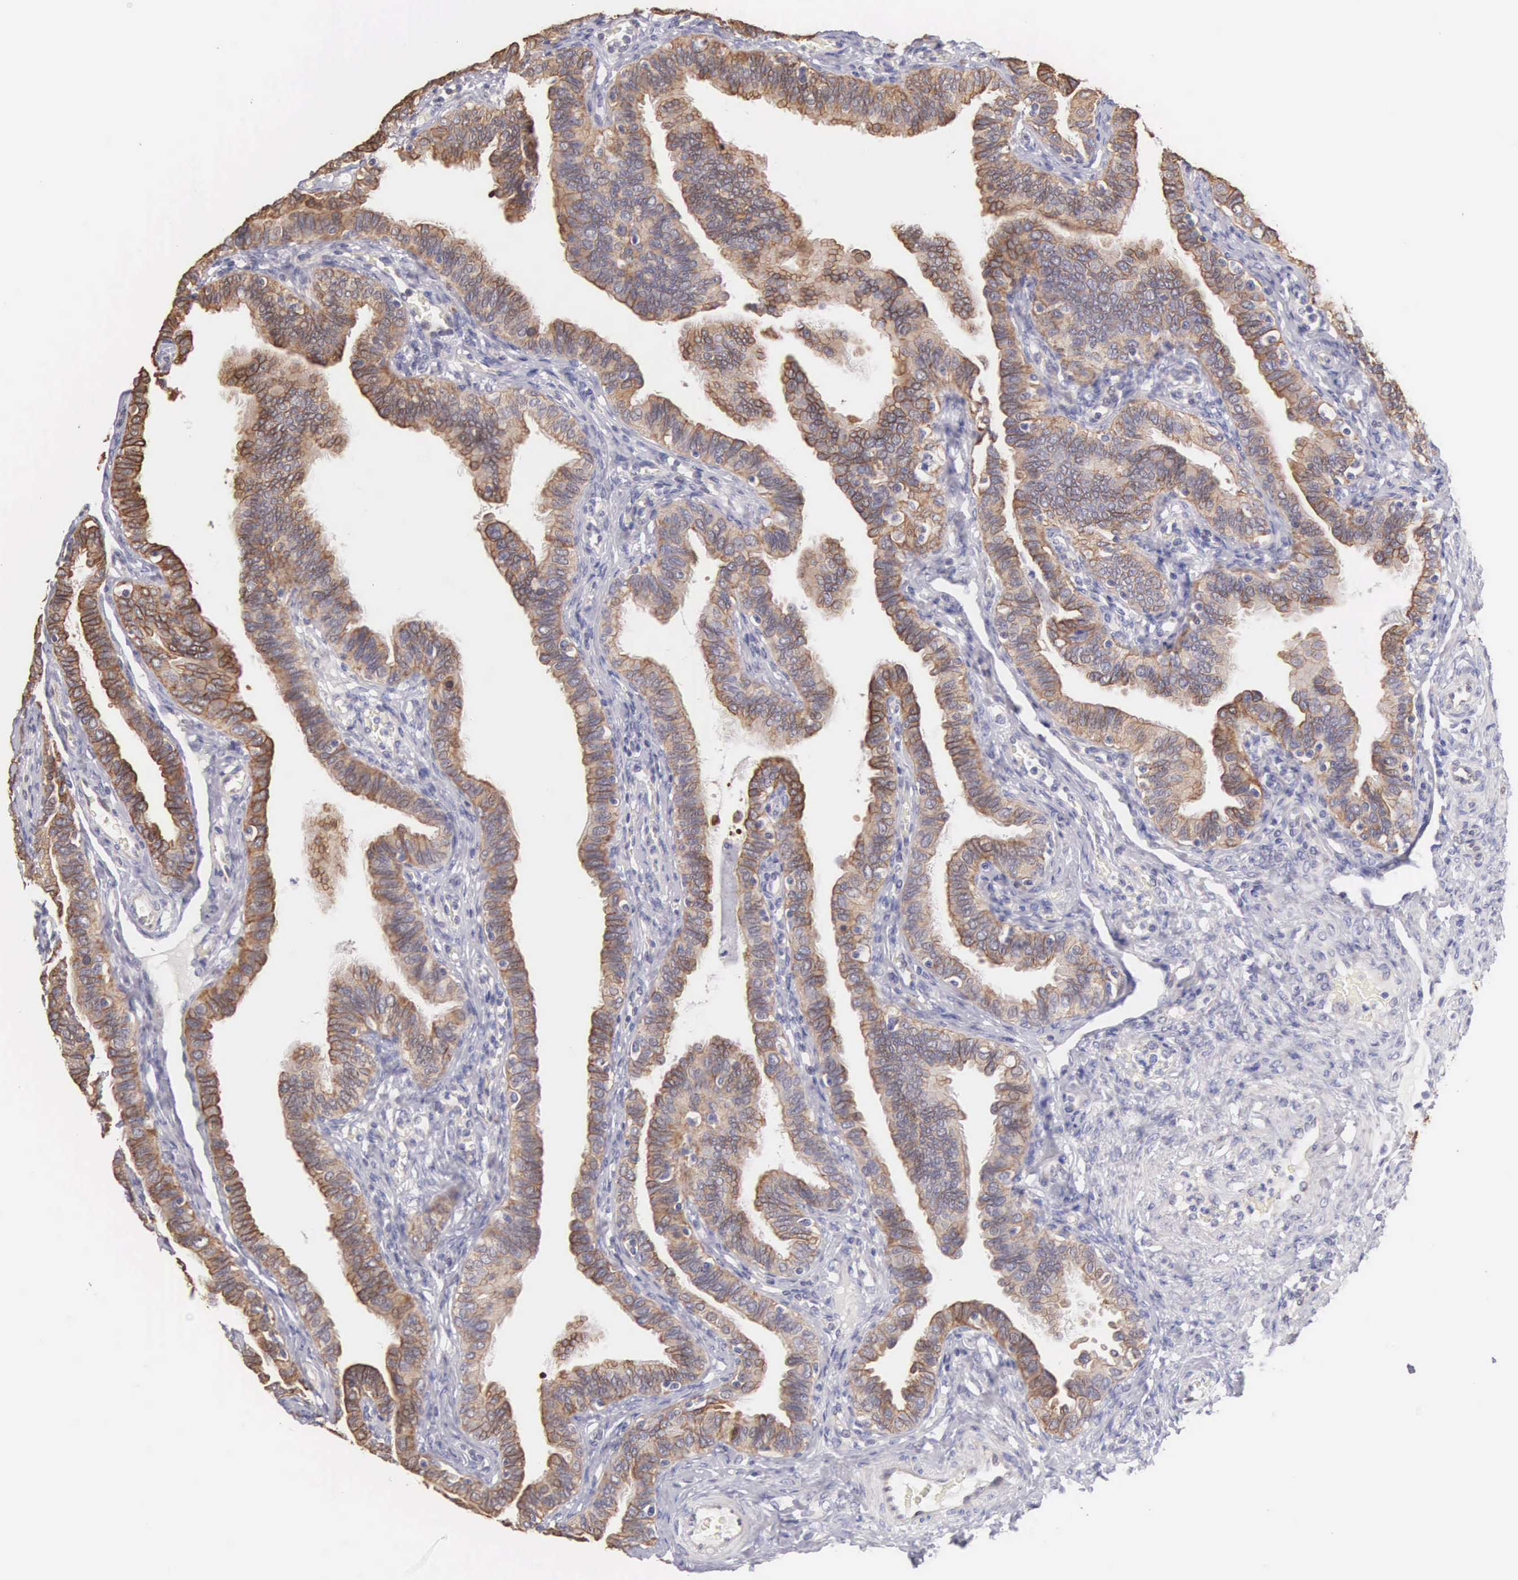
{"staining": {"intensity": "moderate", "quantity": ">75%", "location": "cytoplasmic/membranous"}, "tissue": "fallopian tube", "cell_type": "Glandular cells", "image_type": "normal", "snomed": [{"axis": "morphology", "description": "Normal tissue, NOS"}, {"axis": "topography", "description": "Fallopian tube"}], "caption": "Human fallopian tube stained with a brown dye reveals moderate cytoplasmic/membranous positive staining in about >75% of glandular cells.", "gene": "PIR", "patient": {"sex": "female", "age": 38}}